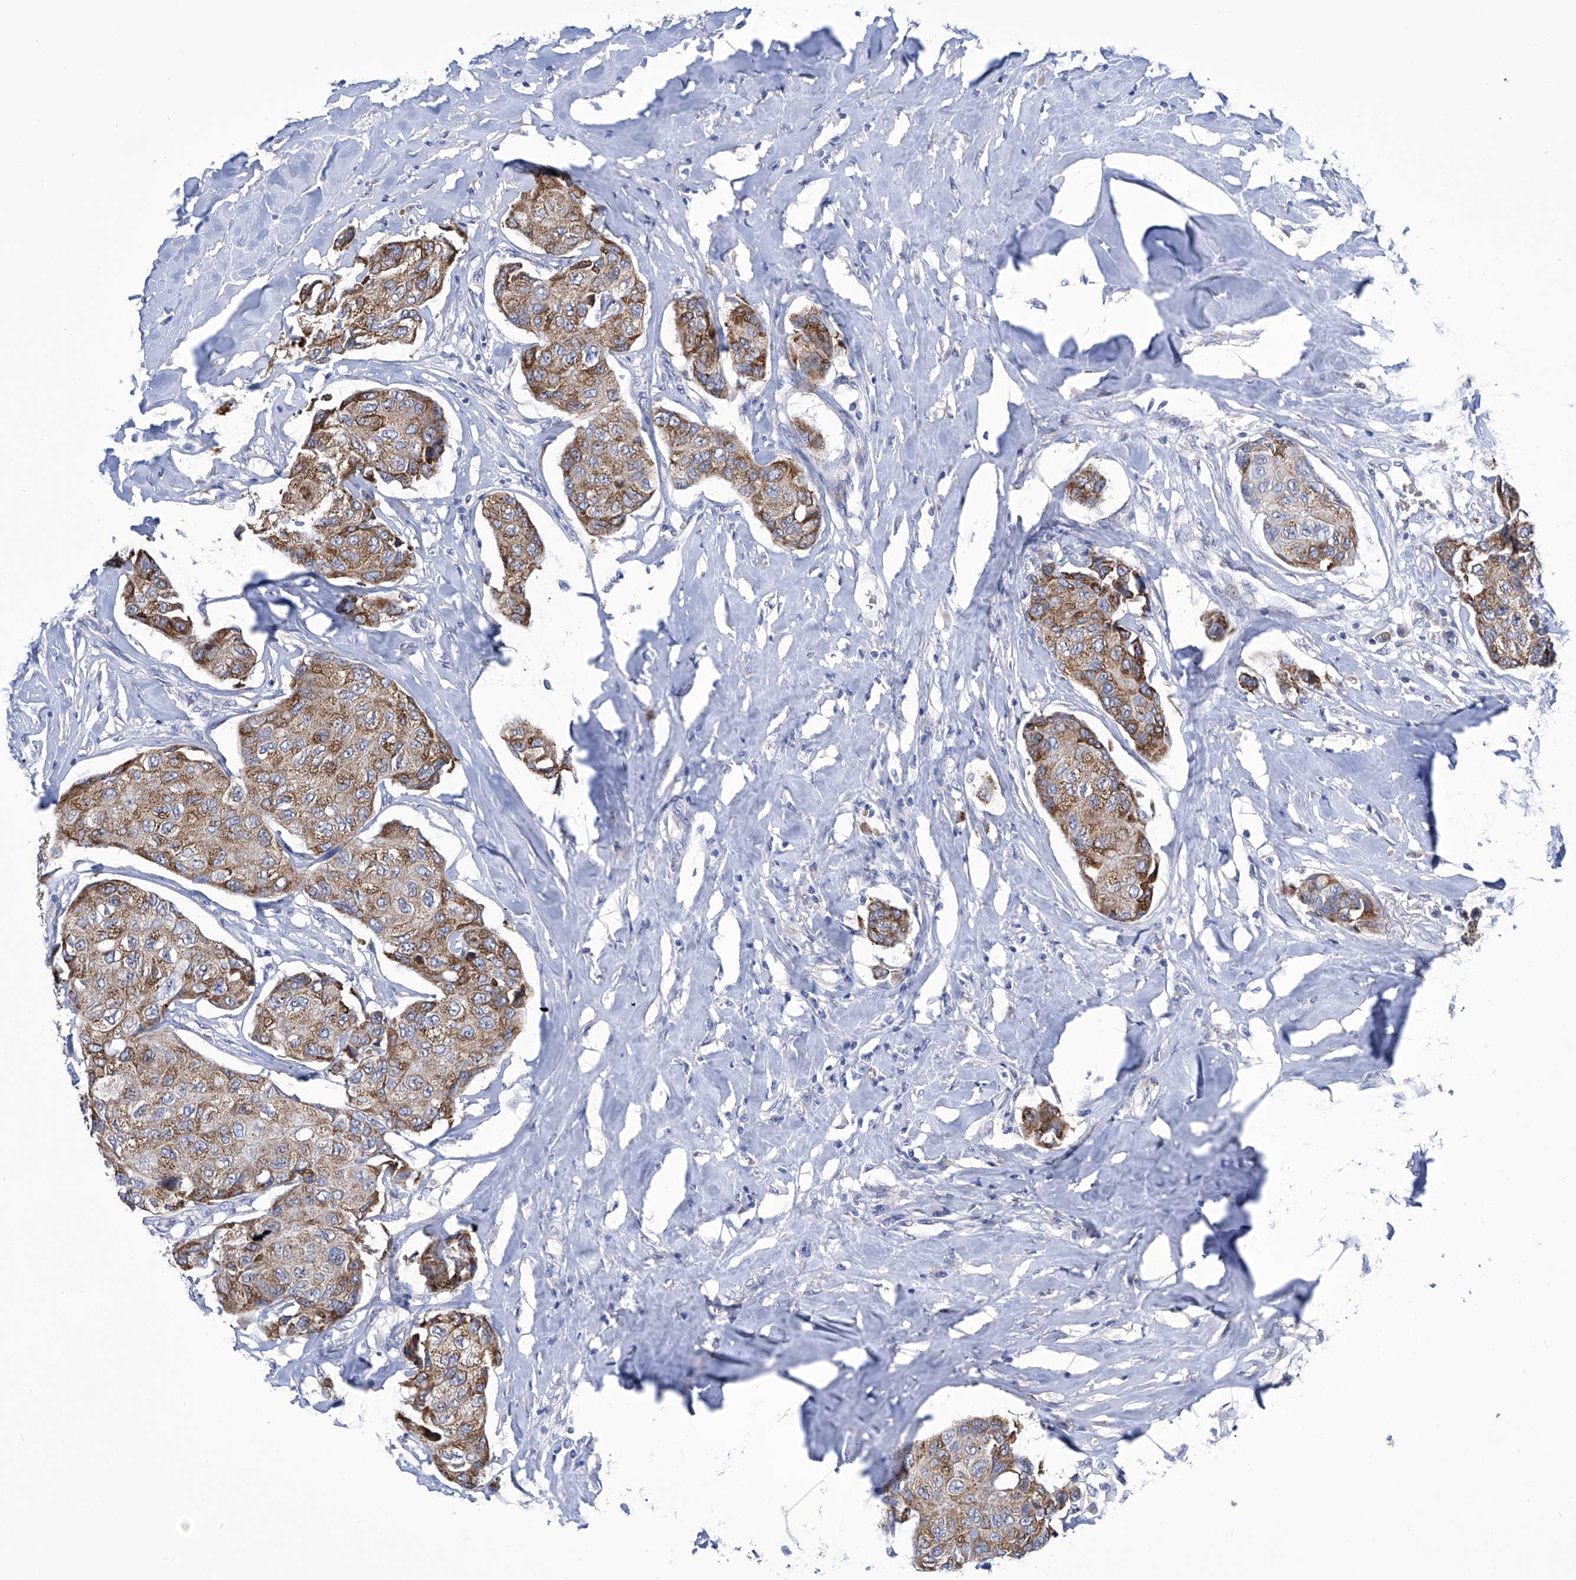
{"staining": {"intensity": "moderate", "quantity": ">75%", "location": "cytoplasmic/membranous"}, "tissue": "breast cancer", "cell_type": "Tumor cells", "image_type": "cancer", "snomed": [{"axis": "morphology", "description": "Duct carcinoma"}, {"axis": "topography", "description": "Breast"}], "caption": "A medium amount of moderate cytoplasmic/membranous expression is seen in about >75% of tumor cells in invasive ductal carcinoma (breast) tissue. Using DAB (brown) and hematoxylin (blue) stains, captured at high magnification using brightfield microscopy.", "gene": "TJAP1", "patient": {"sex": "female", "age": 80}}